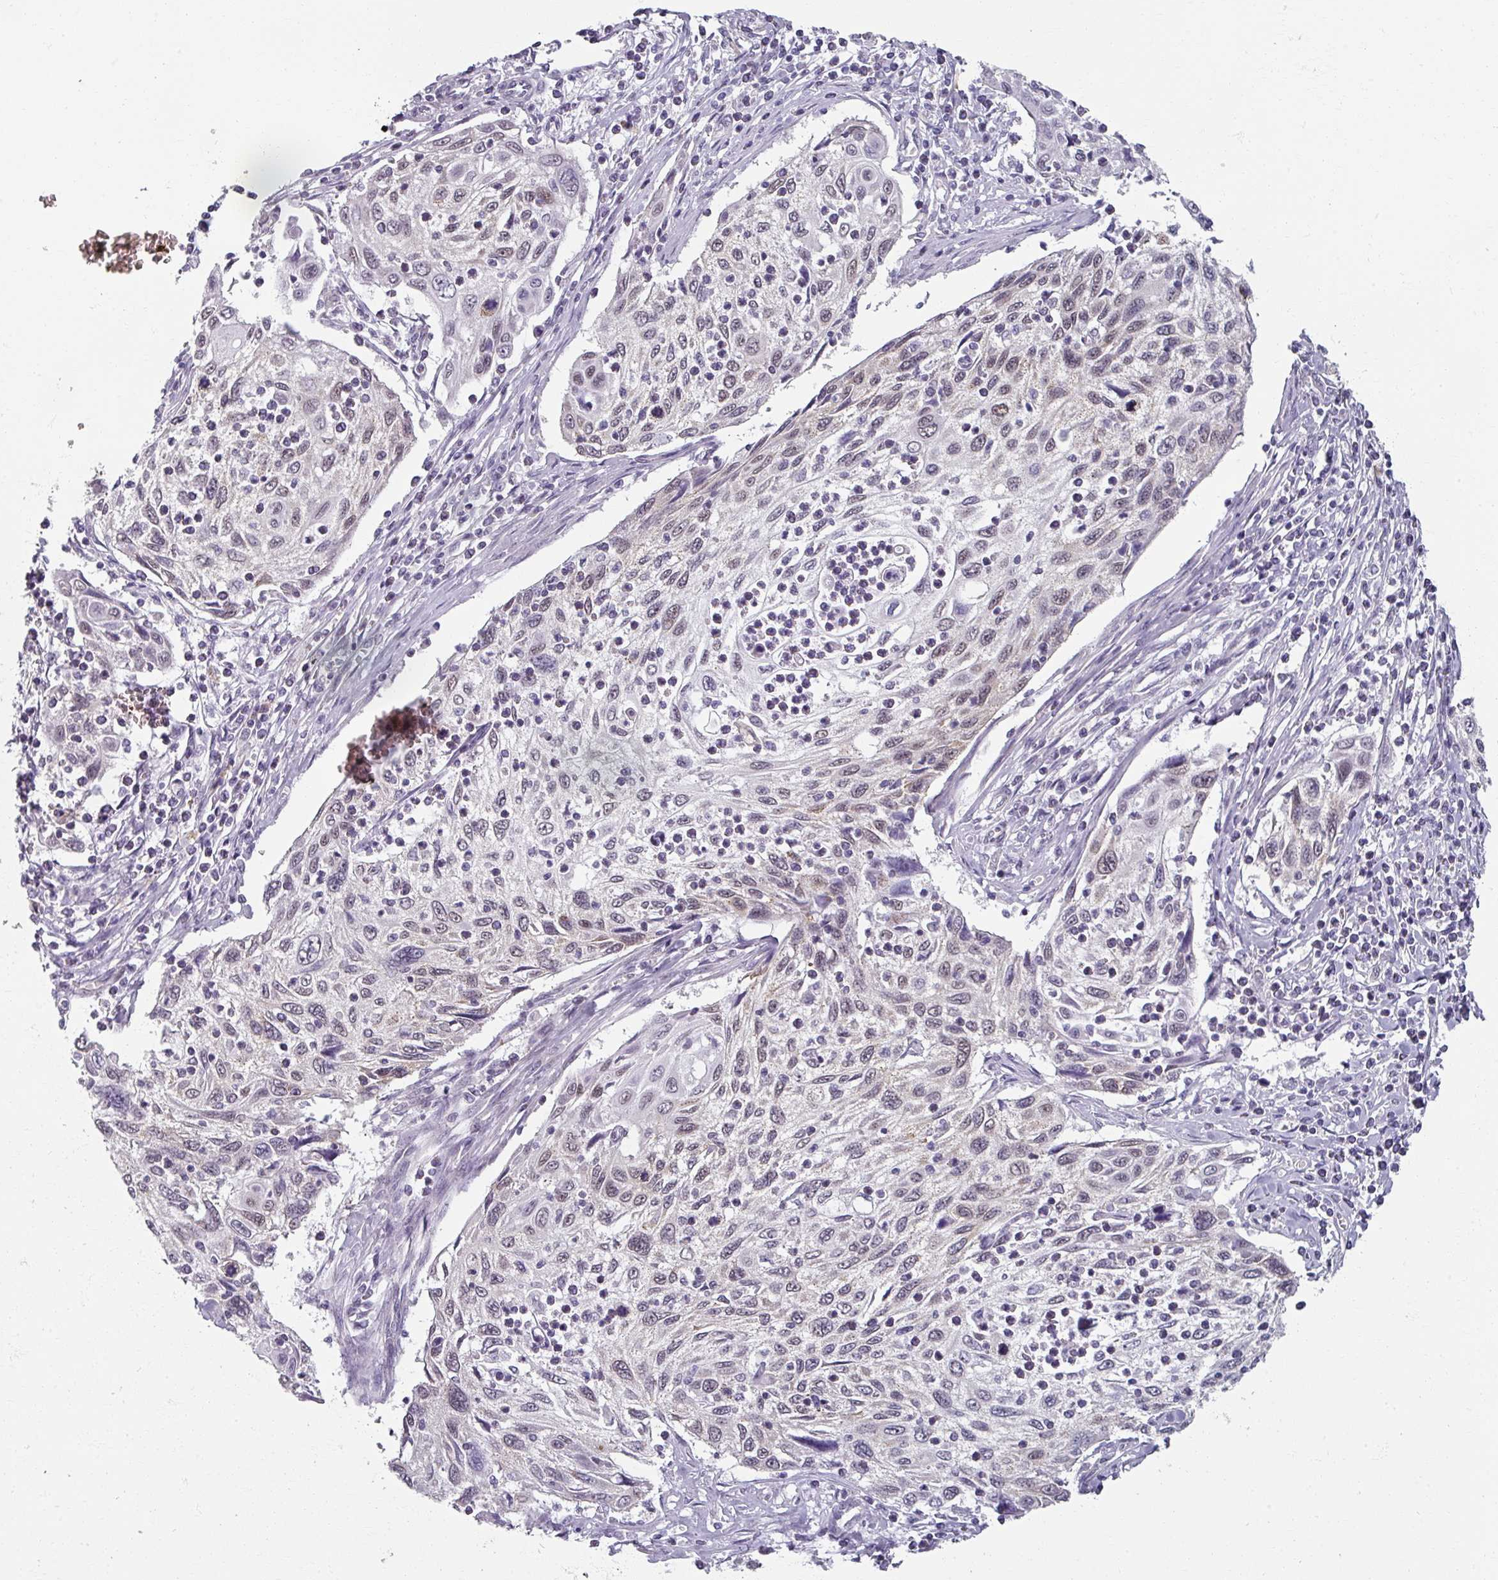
{"staining": {"intensity": "weak", "quantity": "<25%", "location": "nuclear"}, "tissue": "cervical cancer", "cell_type": "Tumor cells", "image_type": "cancer", "snomed": [{"axis": "morphology", "description": "Squamous cell carcinoma, NOS"}, {"axis": "topography", "description": "Cervix"}], "caption": "Tumor cells are negative for brown protein staining in cervical cancer.", "gene": "RIPOR3", "patient": {"sex": "female", "age": 70}}